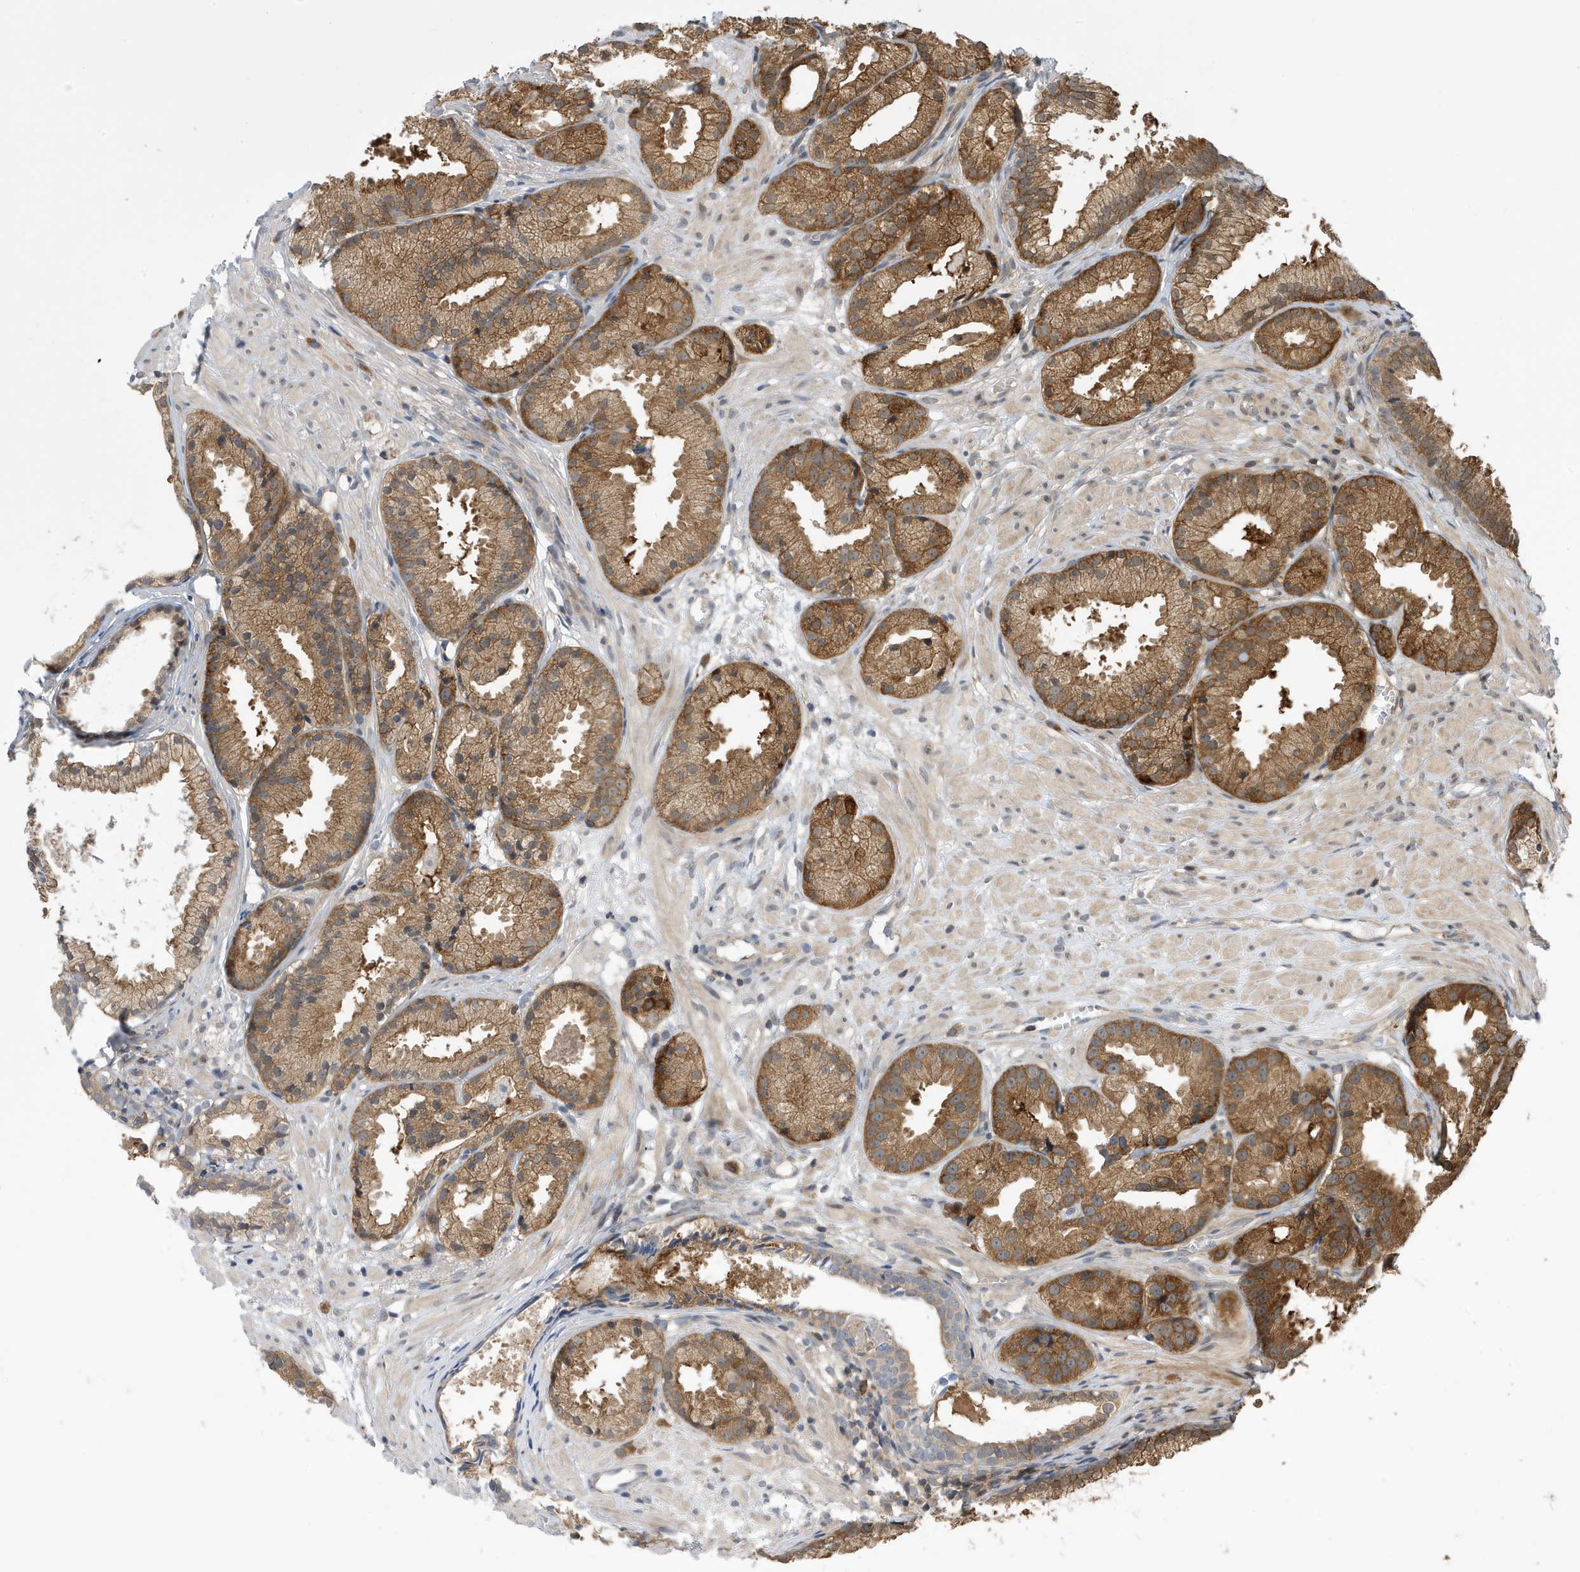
{"staining": {"intensity": "moderate", "quantity": ">75%", "location": "cytoplasmic/membranous"}, "tissue": "prostate cancer", "cell_type": "Tumor cells", "image_type": "cancer", "snomed": [{"axis": "morphology", "description": "Adenocarcinoma, Medium grade"}, {"axis": "topography", "description": "Prostate"}], "caption": "IHC histopathology image of prostate adenocarcinoma (medium-grade) stained for a protein (brown), which demonstrates medium levels of moderate cytoplasmic/membranous staining in about >75% of tumor cells.", "gene": "UBQLN1", "patient": {"sex": "male", "age": 88}}